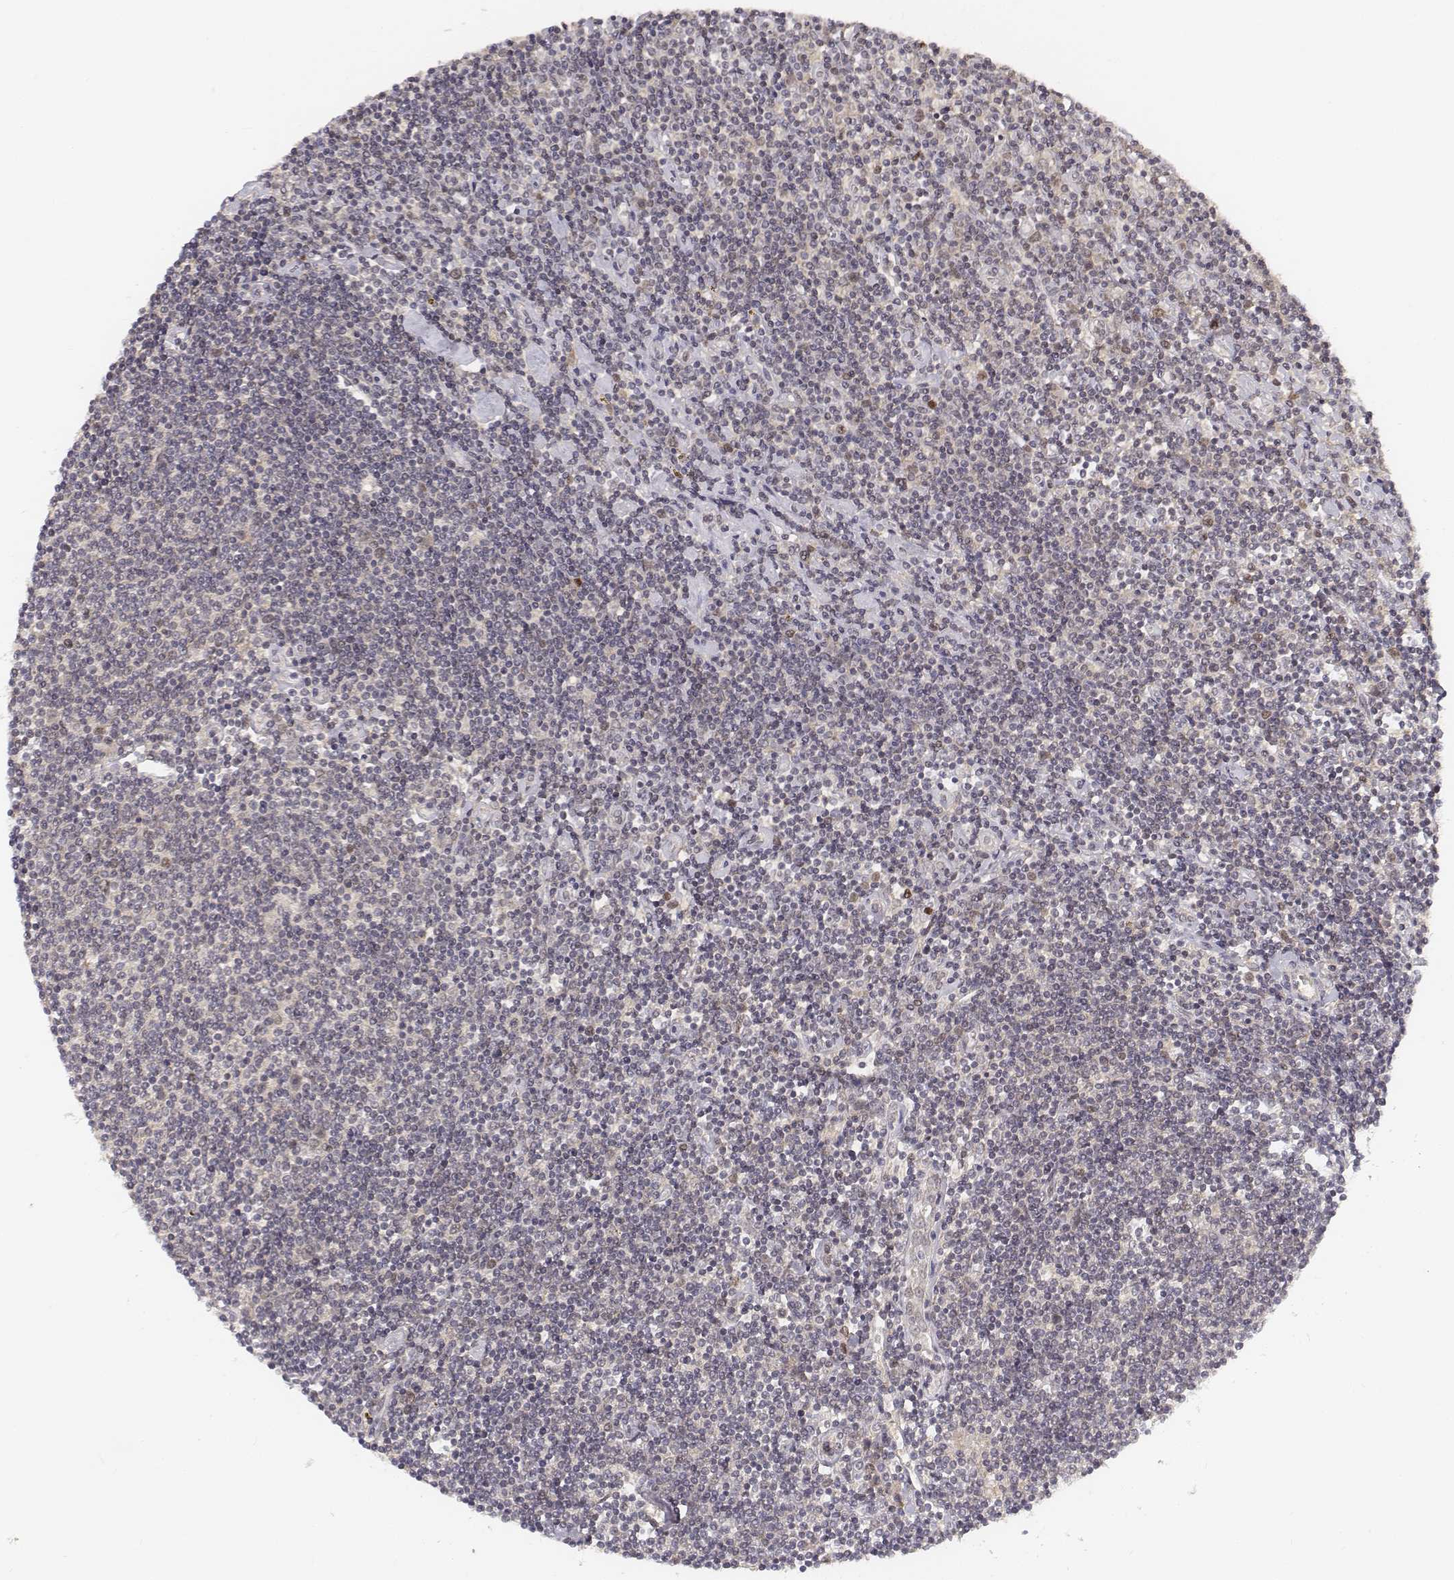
{"staining": {"intensity": "negative", "quantity": "none", "location": "none"}, "tissue": "lymphoma", "cell_type": "Tumor cells", "image_type": "cancer", "snomed": [{"axis": "morphology", "description": "Hodgkin's disease, NOS"}, {"axis": "topography", "description": "Lymph node"}], "caption": "Tumor cells are negative for protein expression in human lymphoma.", "gene": "FANCD2", "patient": {"sex": "male", "age": 40}}